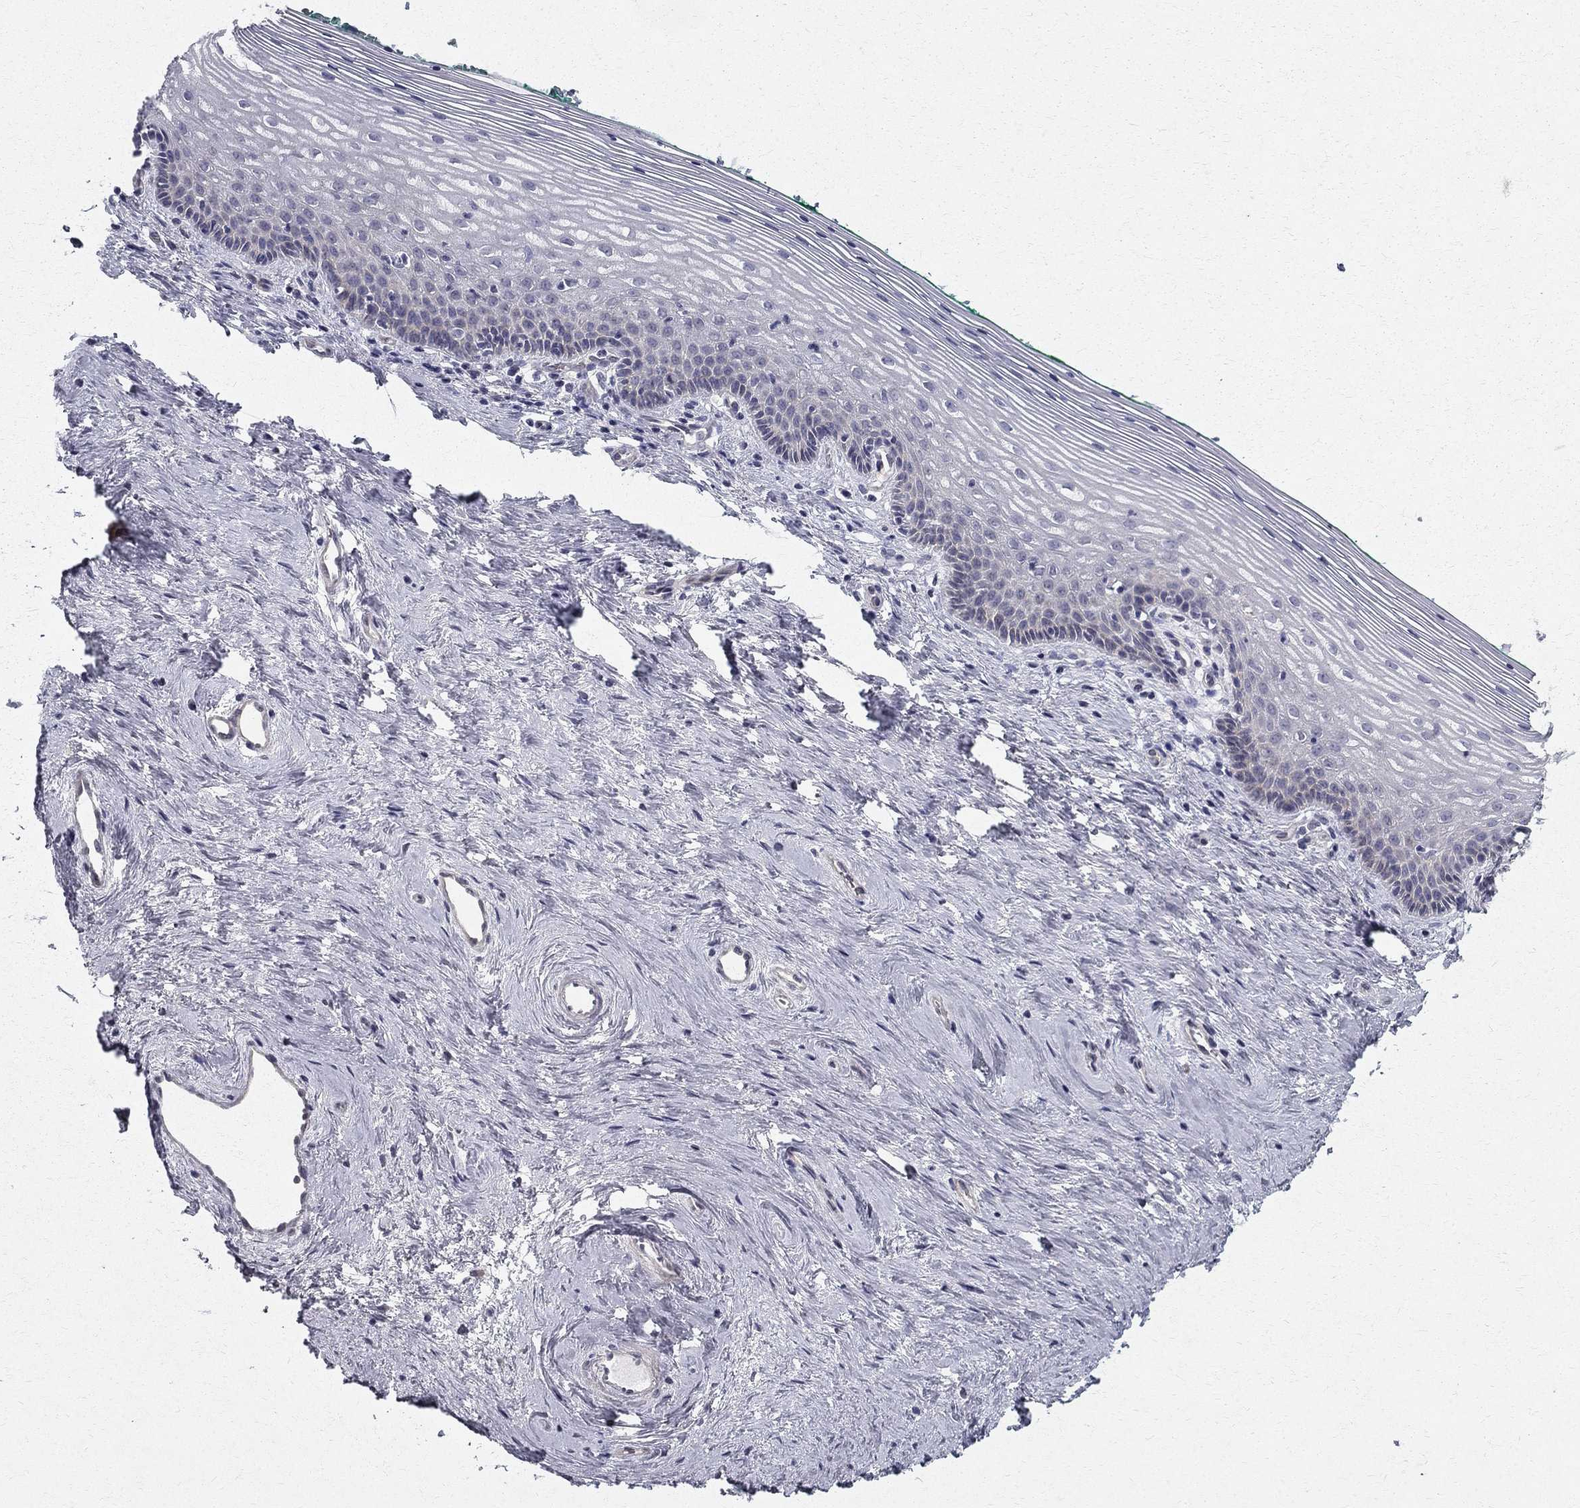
{"staining": {"intensity": "negative", "quantity": "none", "location": "none"}, "tissue": "vagina", "cell_type": "Squamous epithelial cells", "image_type": "normal", "snomed": [{"axis": "morphology", "description": "Normal tissue, NOS"}, {"axis": "topography", "description": "Vagina"}], "caption": "IHC photomicrograph of benign vagina: human vagina stained with DAB reveals no significant protein expression in squamous epithelial cells.", "gene": "CLIC6", "patient": {"sex": "female", "age": 45}}